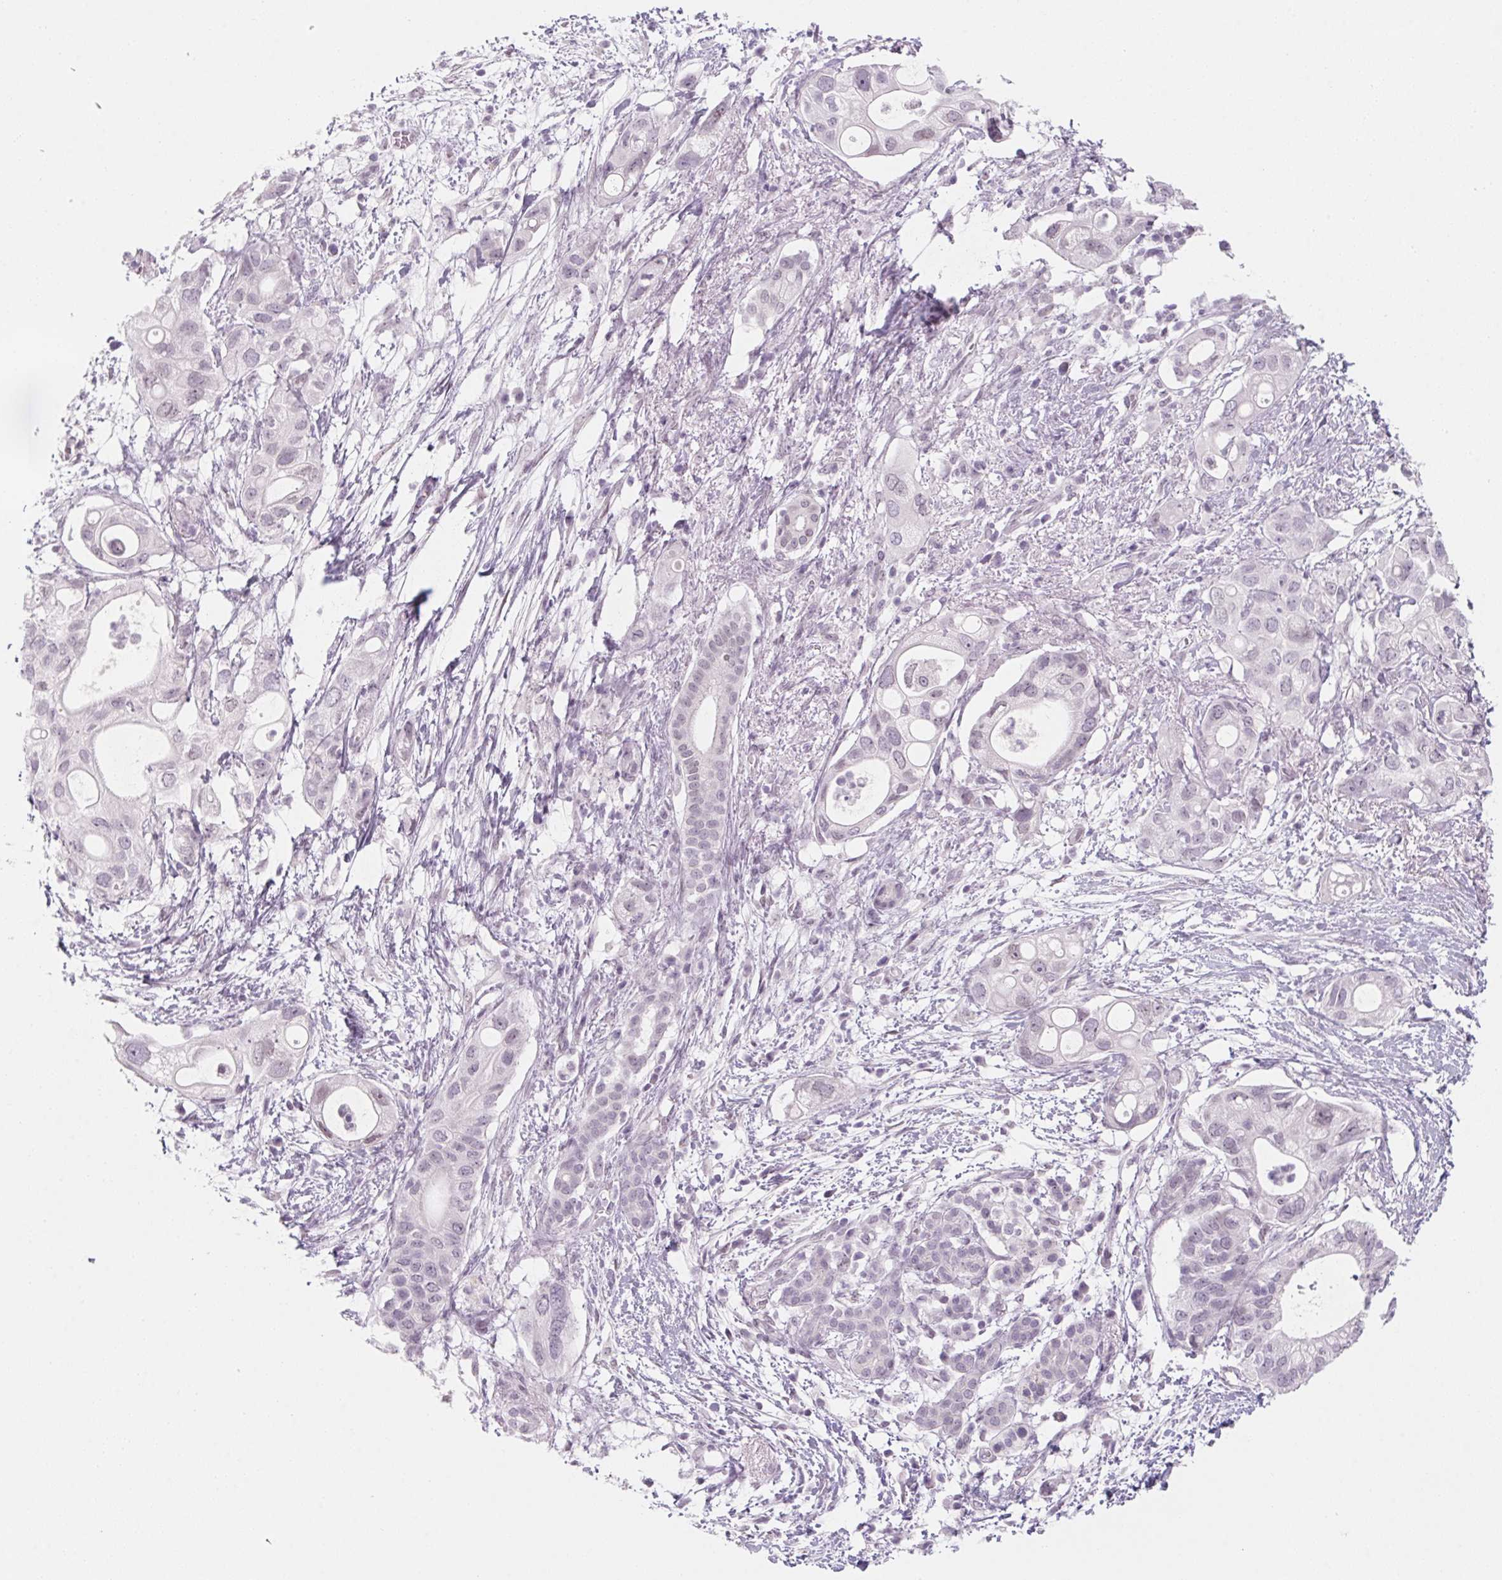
{"staining": {"intensity": "negative", "quantity": "none", "location": "none"}, "tissue": "pancreatic cancer", "cell_type": "Tumor cells", "image_type": "cancer", "snomed": [{"axis": "morphology", "description": "Adenocarcinoma, NOS"}, {"axis": "topography", "description": "Pancreas"}], "caption": "DAB immunohistochemical staining of human pancreatic adenocarcinoma demonstrates no significant staining in tumor cells. (DAB immunohistochemistry with hematoxylin counter stain).", "gene": "KCNQ2", "patient": {"sex": "female", "age": 72}}